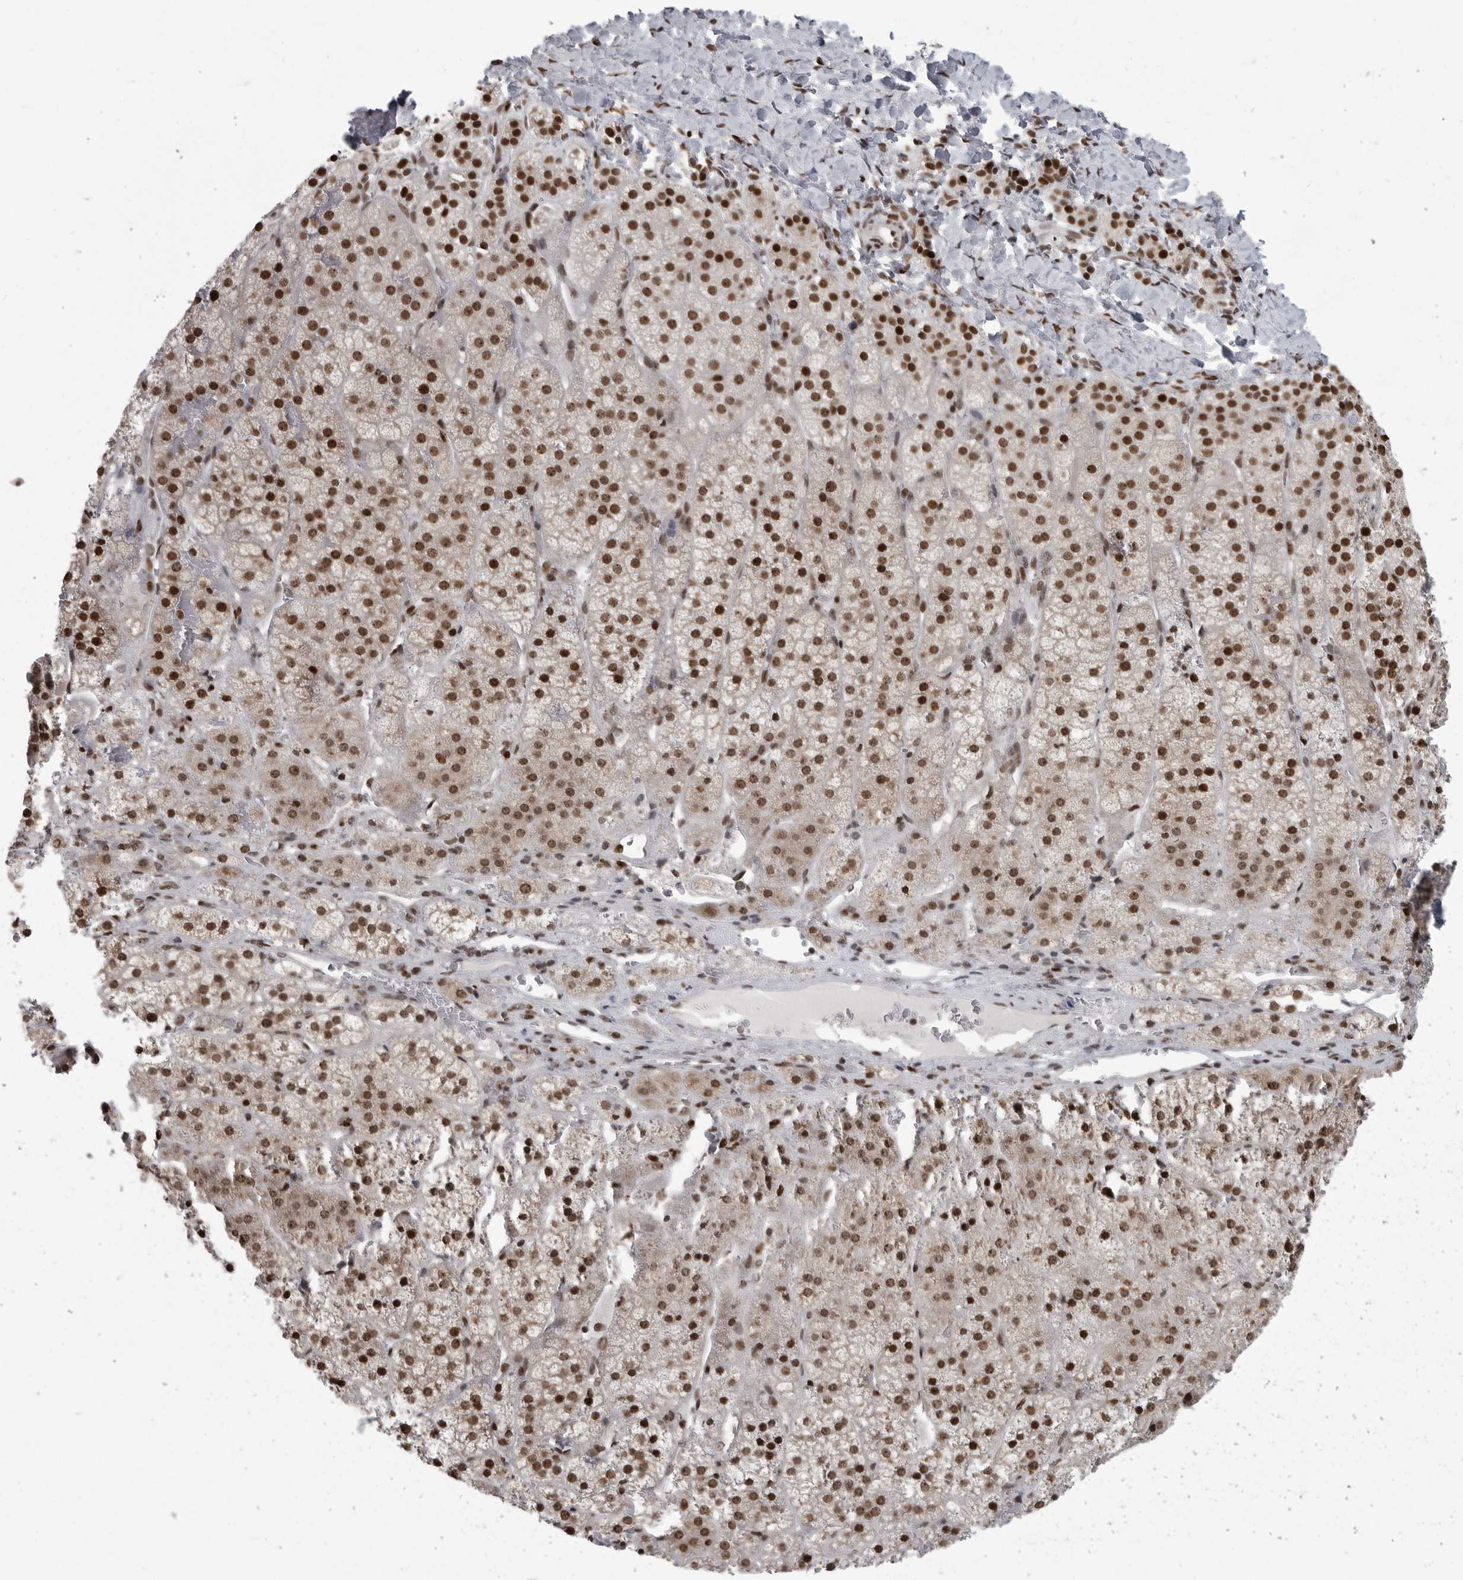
{"staining": {"intensity": "strong", "quantity": ">75%", "location": "nuclear"}, "tissue": "adrenal gland", "cell_type": "Glandular cells", "image_type": "normal", "snomed": [{"axis": "morphology", "description": "Normal tissue, NOS"}, {"axis": "topography", "description": "Adrenal gland"}], "caption": "Immunohistochemical staining of benign human adrenal gland displays strong nuclear protein positivity in approximately >75% of glandular cells.", "gene": "YAF2", "patient": {"sex": "female", "age": 44}}